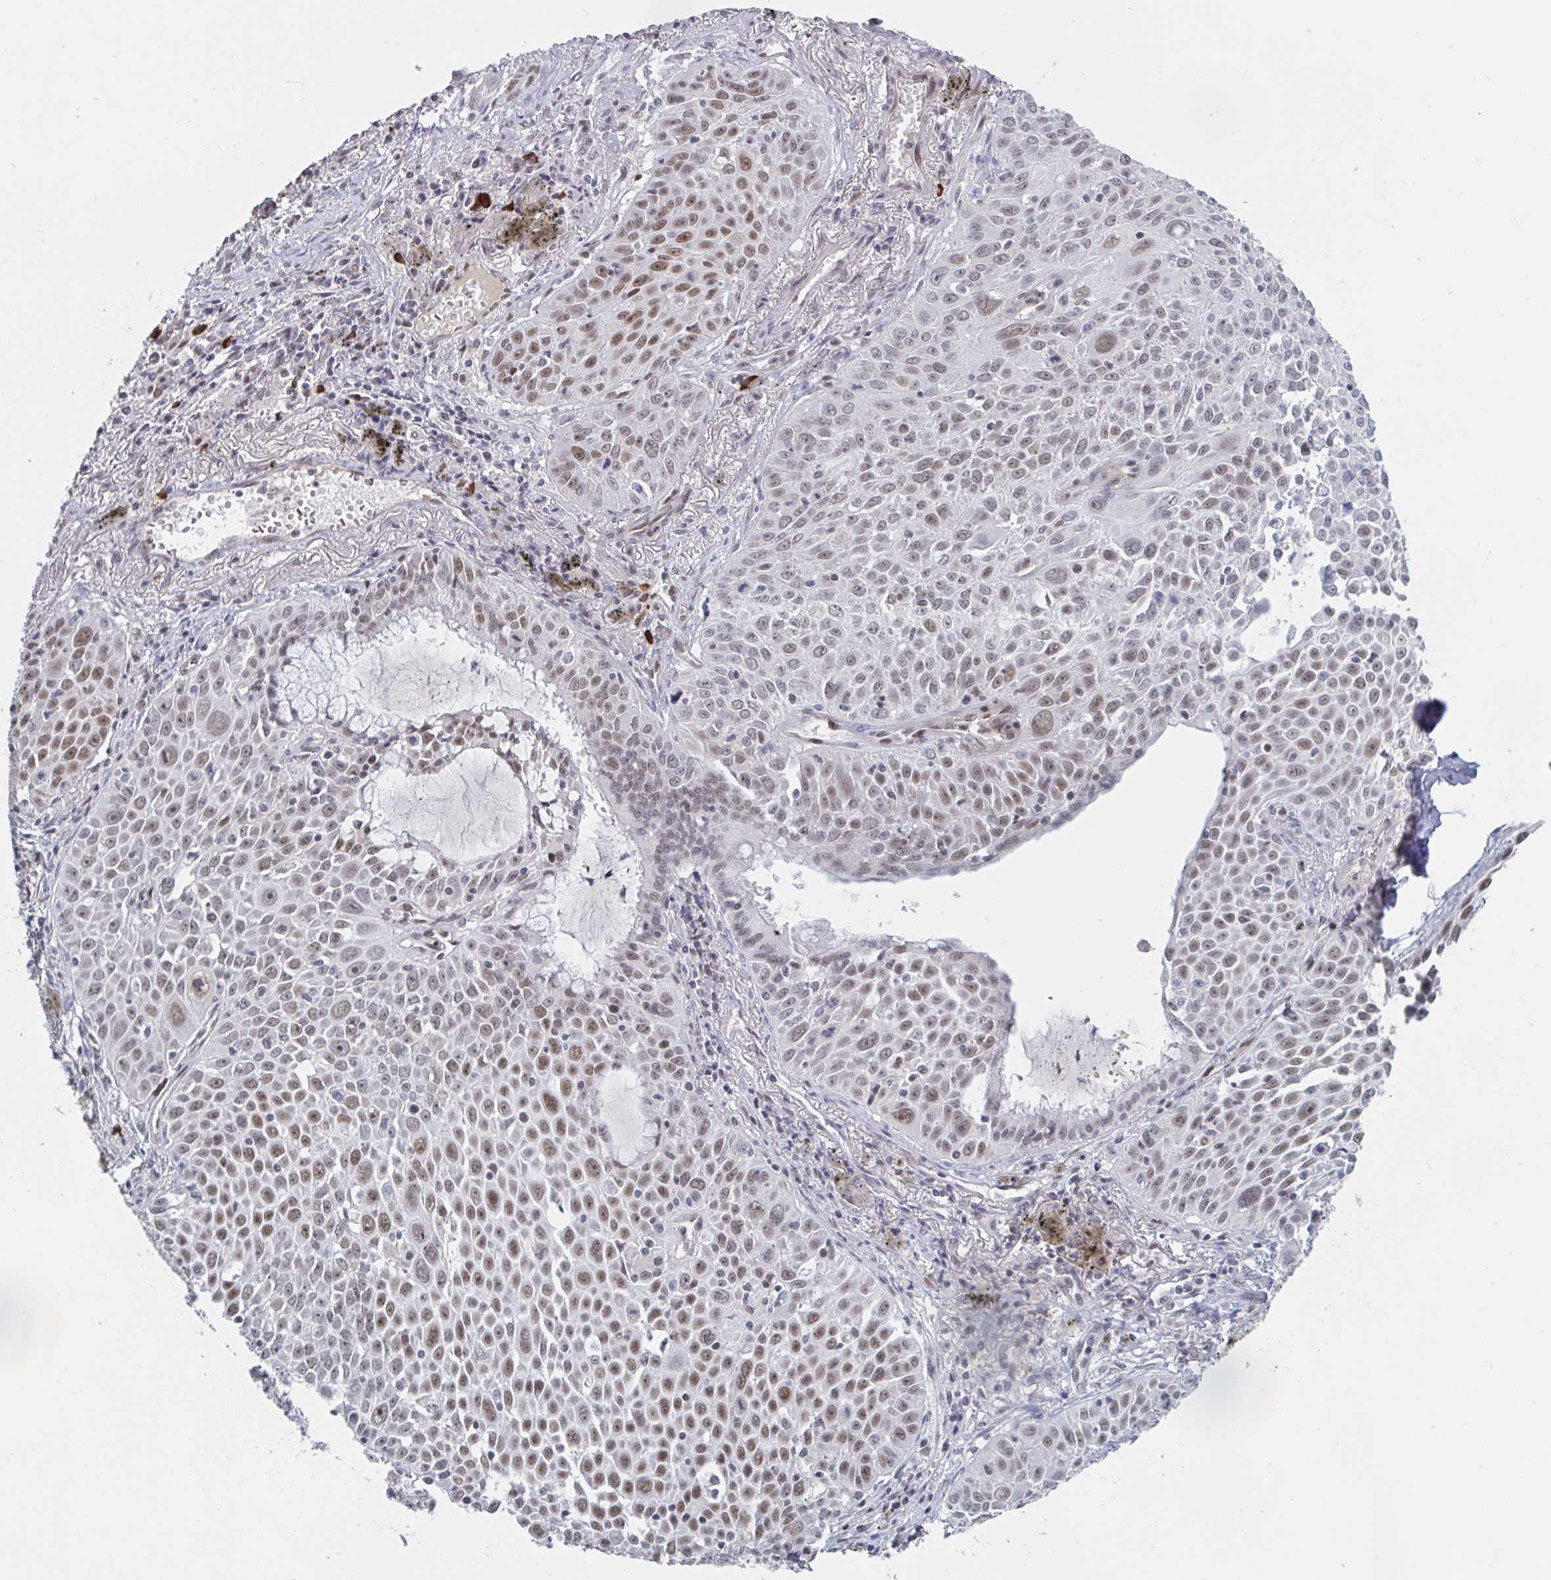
{"staining": {"intensity": "moderate", "quantity": ">75%", "location": "nuclear"}, "tissue": "lung cancer", "cell_type": "Tumor cells", "image_type": "cancer", "snomed": [{"axis": "morphology", "description": "Squamous cell carcinoma, NOS"}, {"axis": "morphology", "description": "Squamous cell carcinoma, metastatic, NOS"}, {"axis": "topography", "description": "Lymph node"}, {"axis": "topography", "description": "Lung"}], "caption": "Lung metastatic squamous cell carcinoma stained with a protein marker demonstrates moderate staining in tumor cells.", "gene": "BCL7B", "patient": {"sex": "female", "age": 62}}